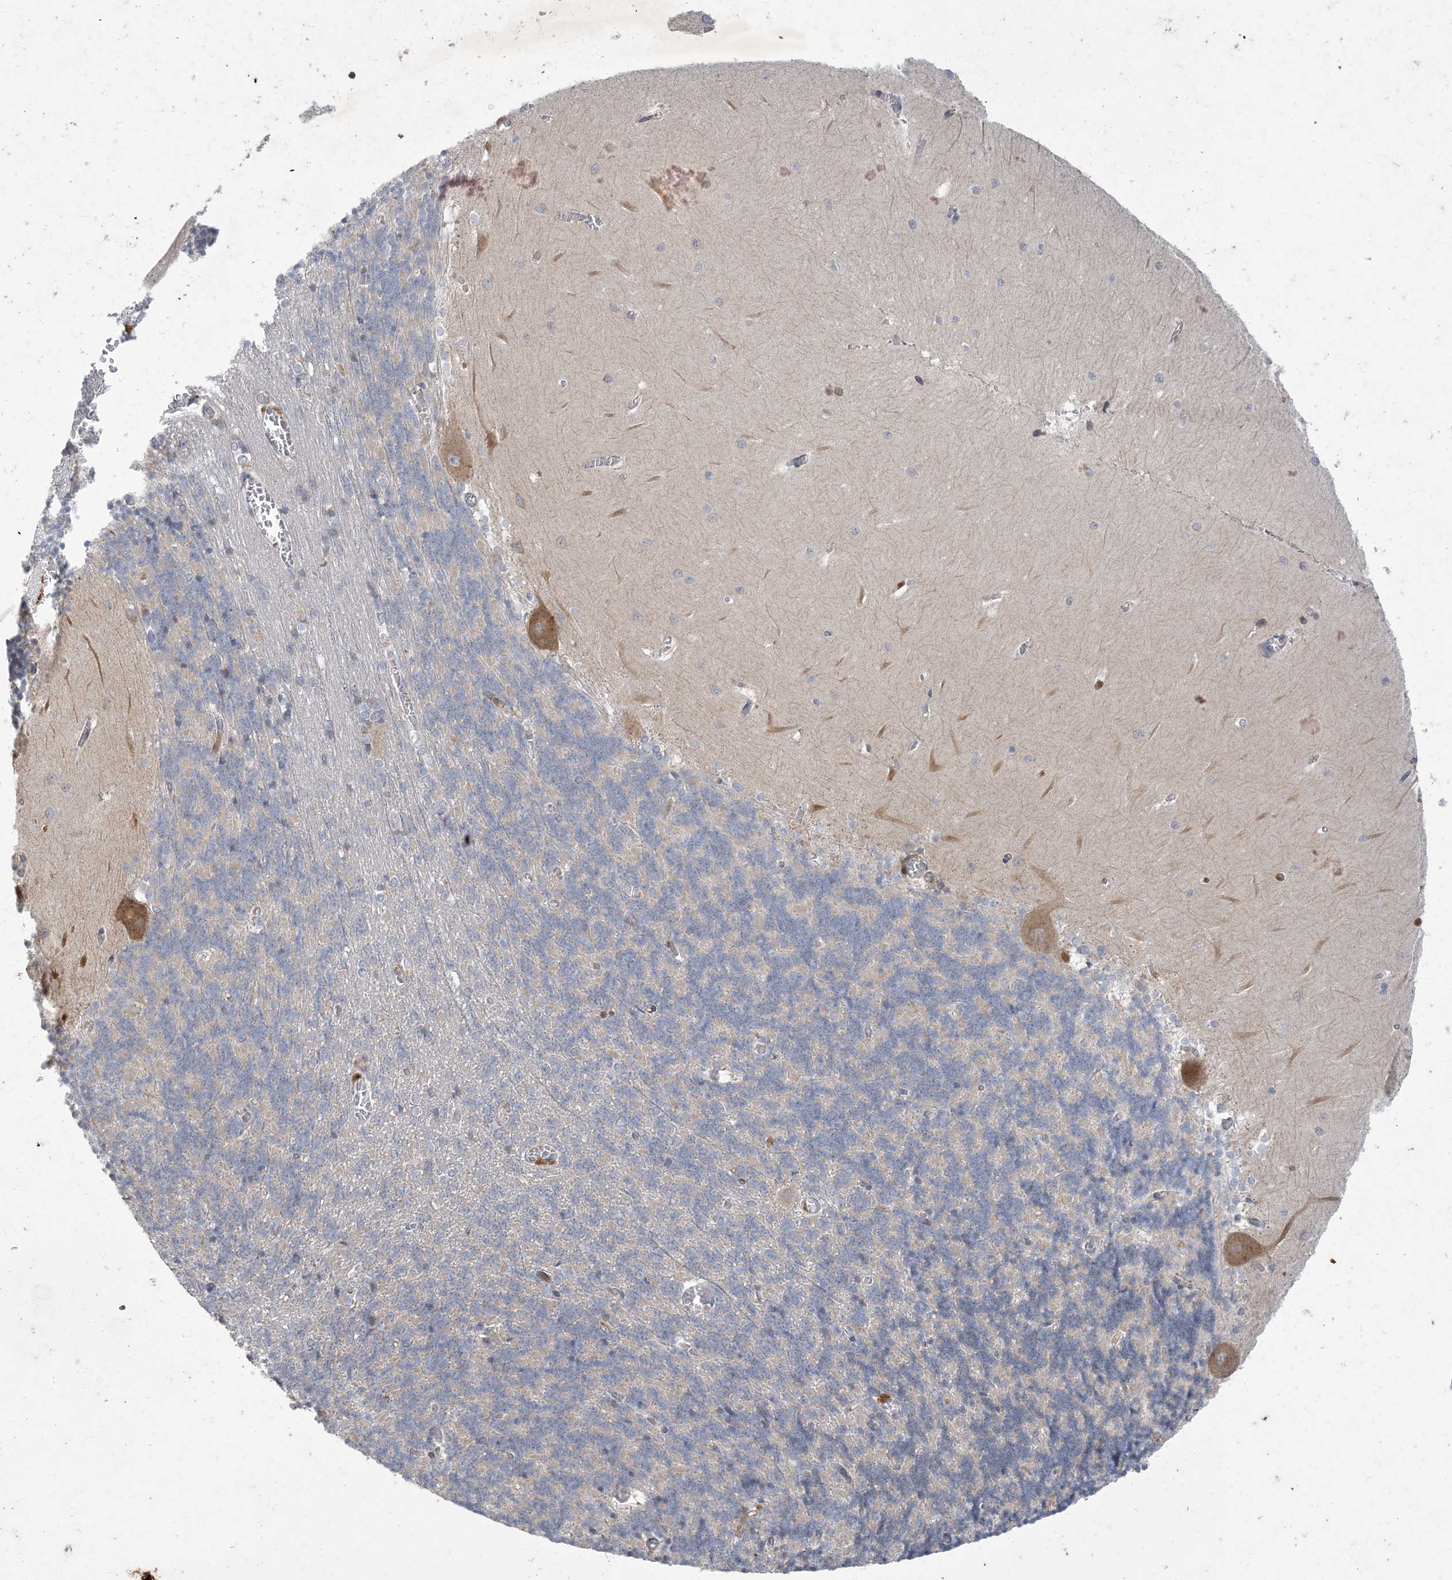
{"staining": {"intensity": "negative", "quantity": "none", "location": "none"}, "tissue": "cerebellum", "cell_type": "Cells in granular layer", "image_type": "normal", "snomed": [{"axis": "morphology", "description": "Normal tissue, NOS"}, {"axis": "topography", "description": "Cerebellum"}], "caption": "The image displays no significant staining in cells in granular layer of cerebellum.", "gene": "MRPS18A", "patient": {"sex": "male", "age": 57}}